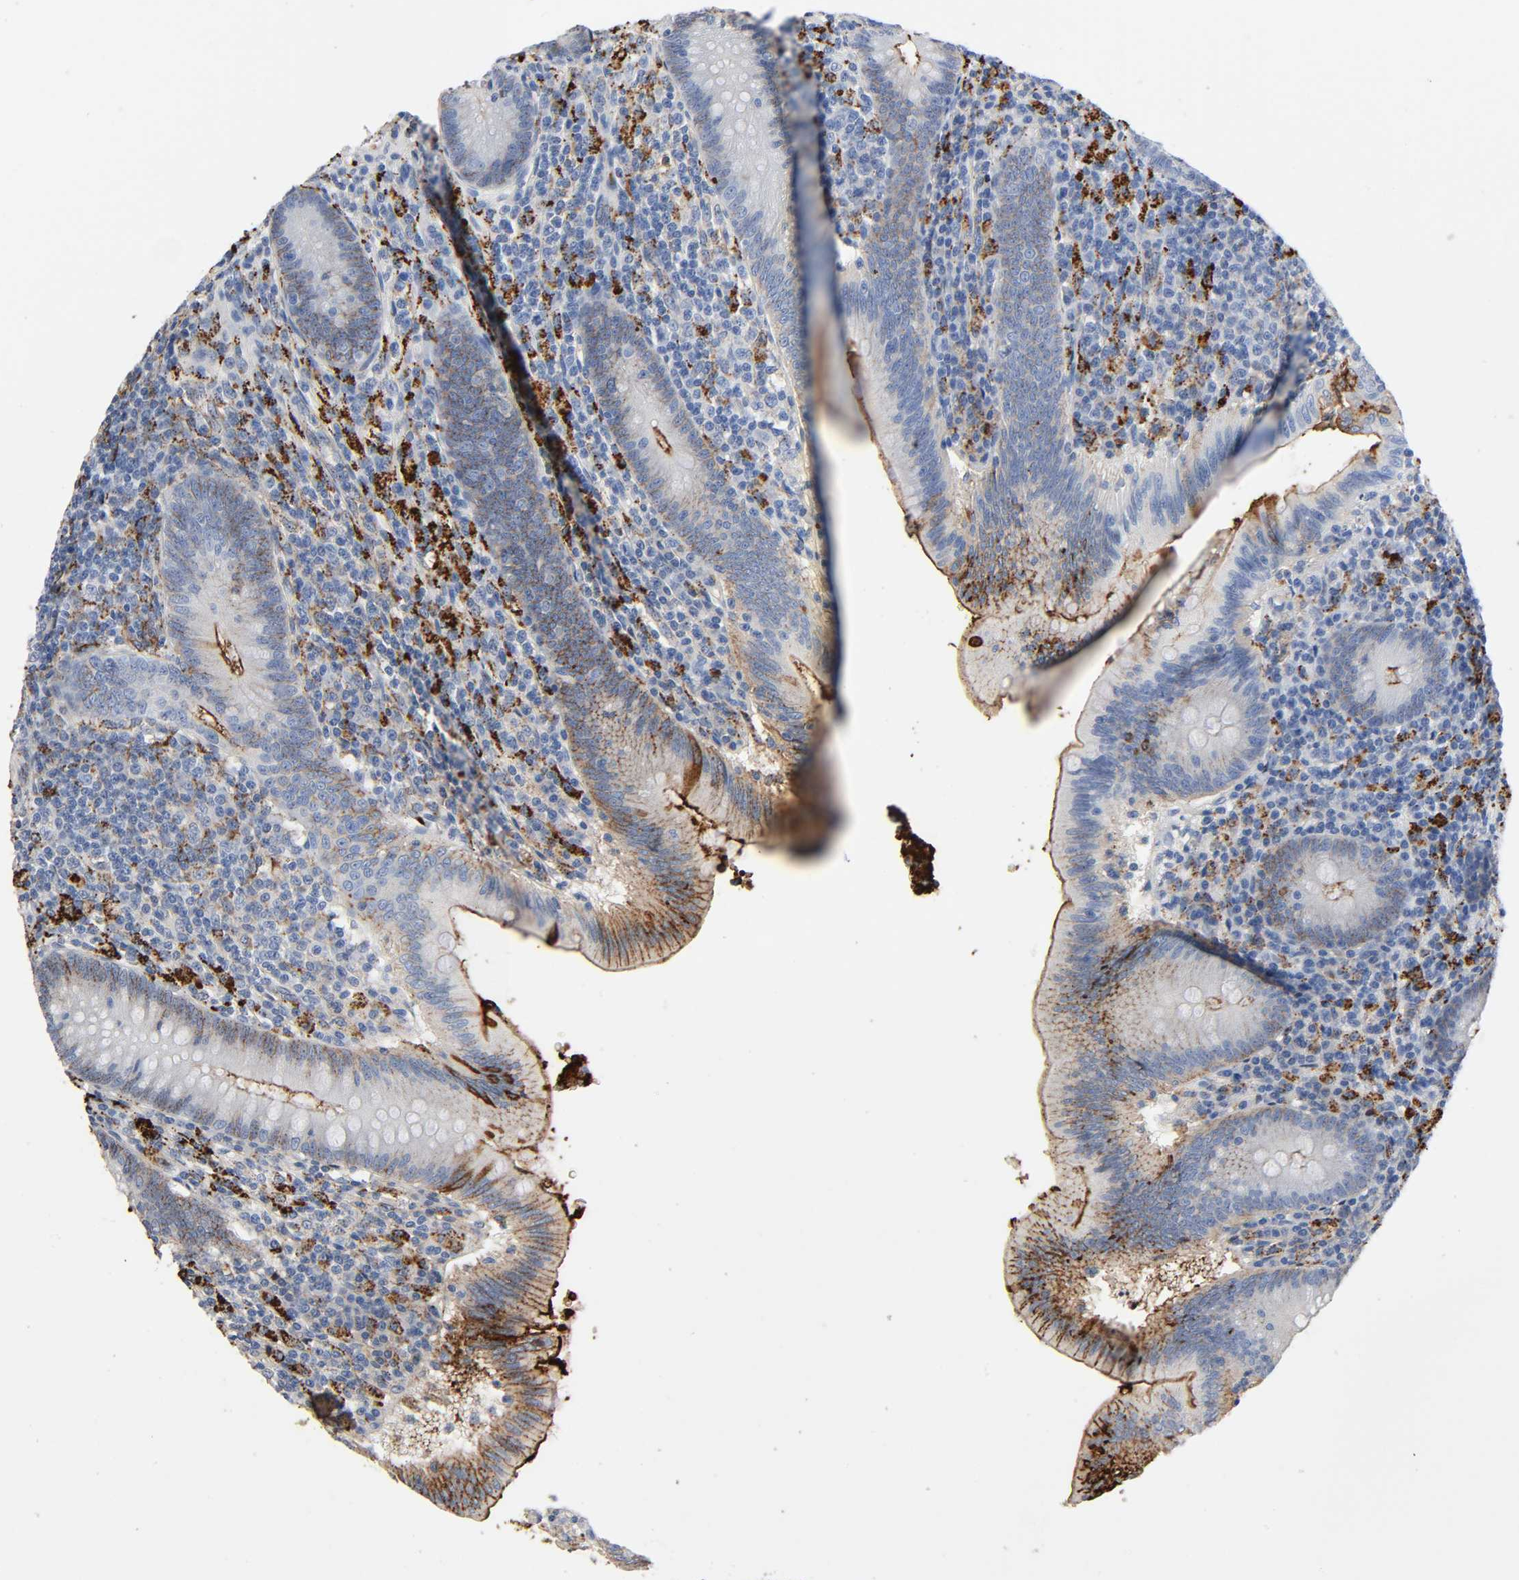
{"staining": {"intensity": "moderate", "quantity": "25%-75%", "location": "cytoplasmic/membranous"}, "tissue": "appendix", "cell_type": "Glandular cells", "image_type": "normal", "snomed": [{"axis": "morphology", "description": "Normal tissue, NOS"}, {"axis": "morphology", "description": "Inflammation, NOS"}, {"axis": "topography", "description": "Appendix"}], "caption": "An image of appendix stained for a protein reveals moderate cytoplasmic/membranous brown staining in glandular cells.", "gene": "C3", "patient": {"sex": "male", "age": 46}}